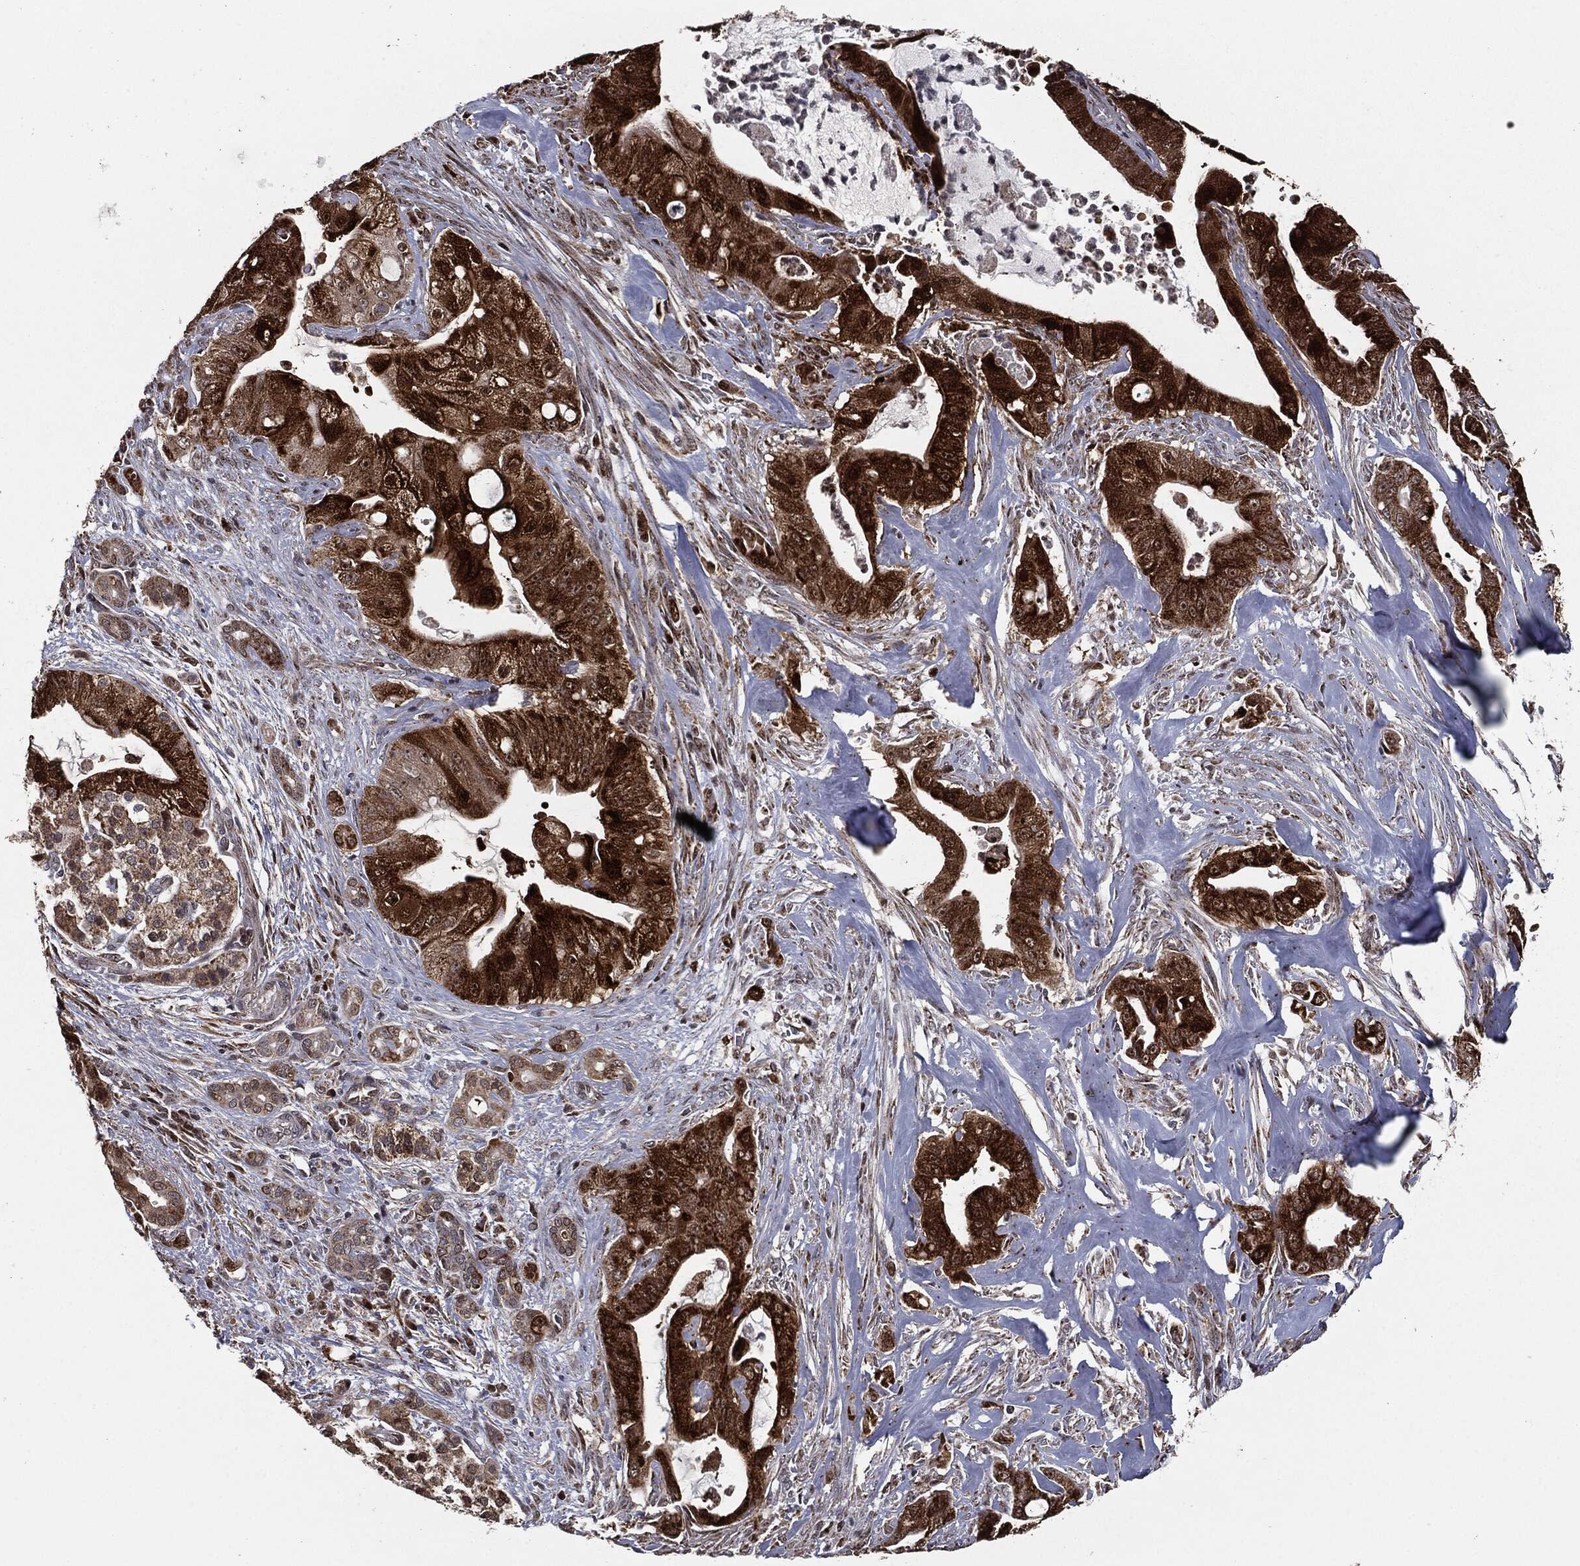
{"staining": {"intensity": "strong", "quantity": ">75%", "location": "cytoplasmic/membranous"}, "tissue": "pancreatic cancer", "cell_type": "Tumor cells", "image_type": "cancer", "snomed": [{"axis": "morphology", "description": "Normal tissue, NOS"}, {"axis": "morphology", "description": "Inflammation, NOS"}, {"axis": "morphology", "description": "Adenocarcinoma, NOS"}, {"axis": "topography", "description": "Pancreas"}], "caption": "Pancreatic cancer (adenocarcinoma) was stained to show a protein in brown. There is high levels of strong cytoplasmic/membranous expression in about >75% of tumor cells.", "gene": "CHCHD2", "patient": {"sex": "male", "age": 57}}